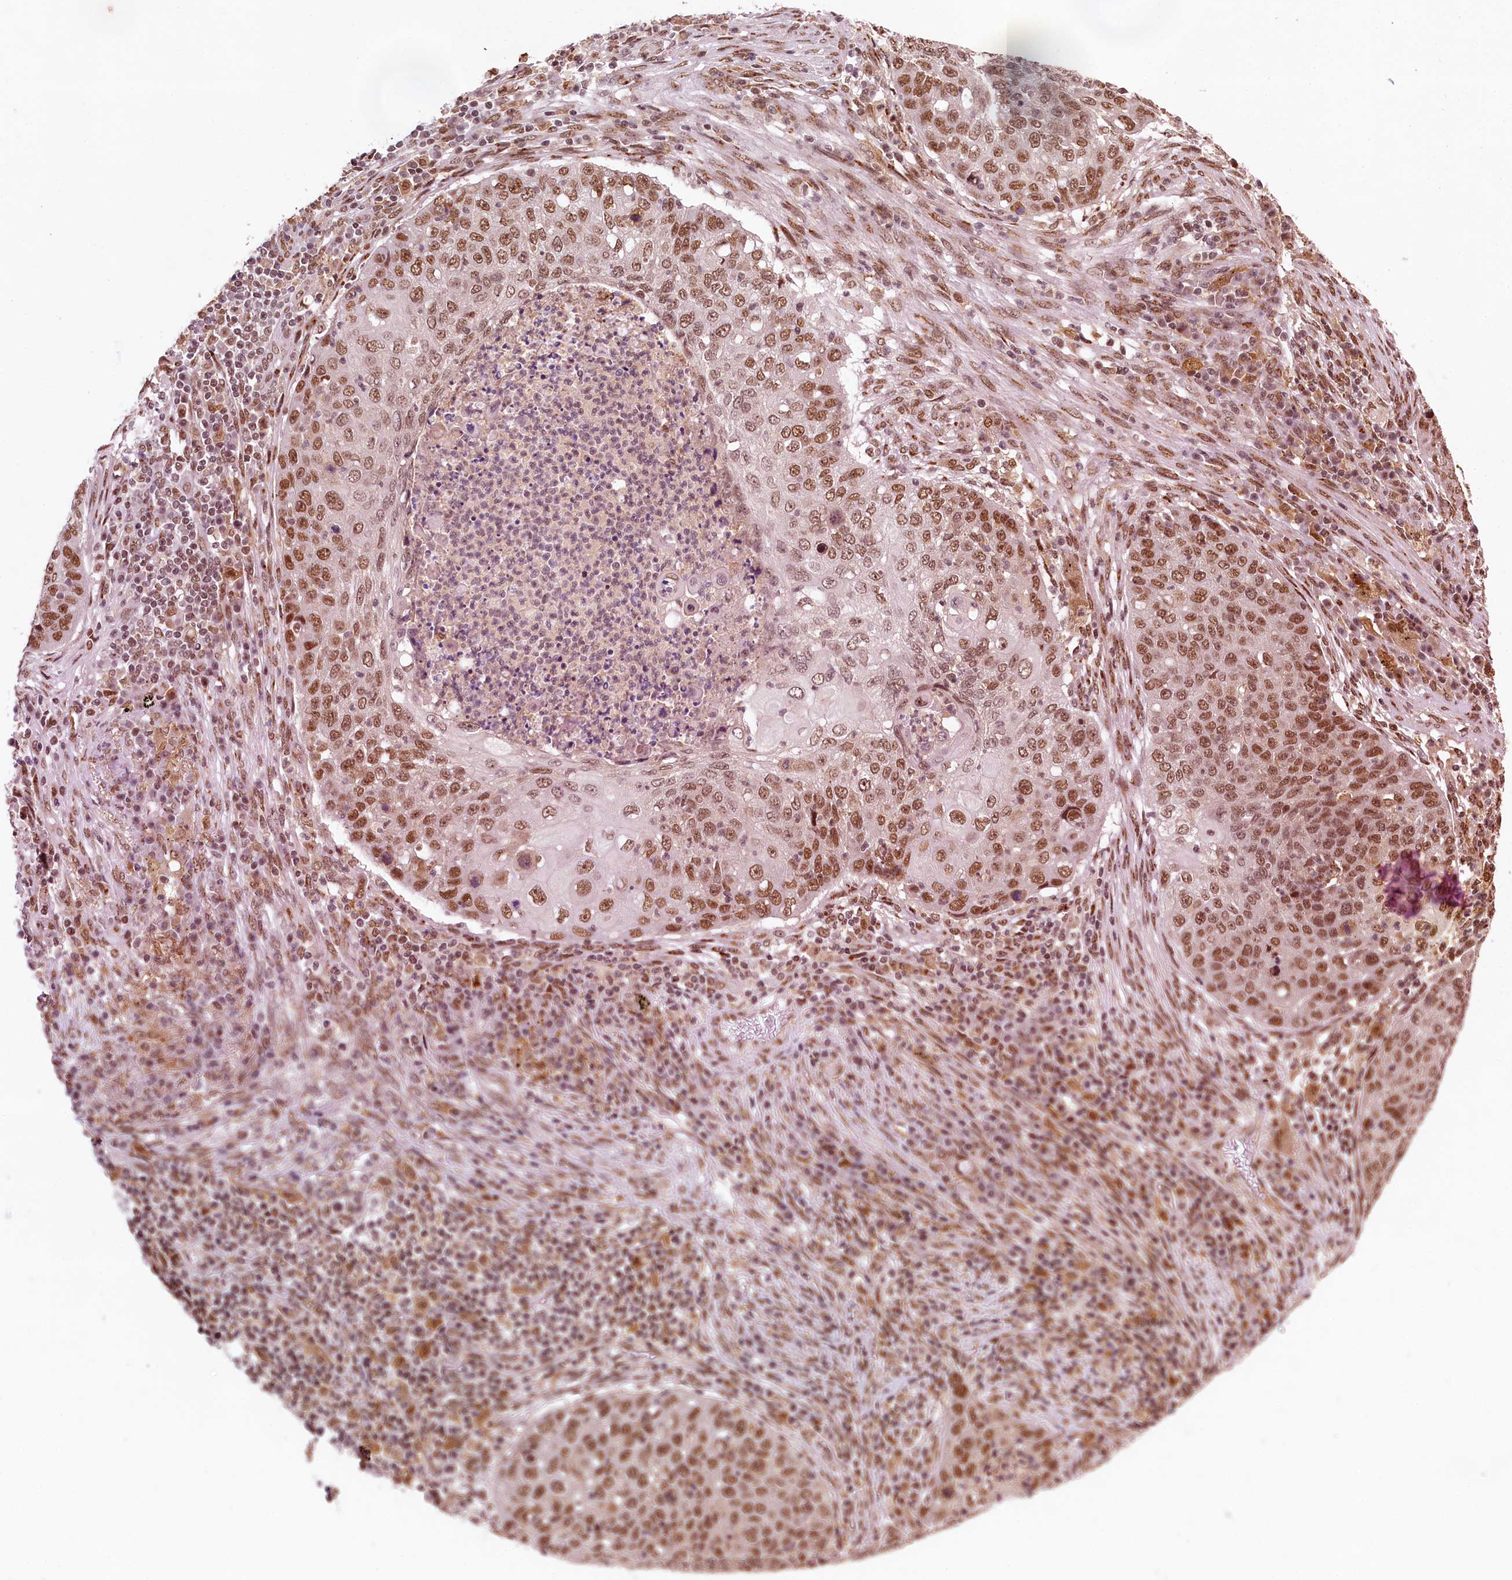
{"staining": {"intensity": "moderate", "quantity": ">75%", "location": "nuclear"}, "tissue": "lung cancer", "cell_type": "Tumor cells", "image_type": "cancer", "snomed": [{"axis": "morphology", "description": "Squamous cell carcinoma, NOS"}, {"axis": "topography", "description": "Lung"}], "caption": "Lung cancer (squamous cell carcinoma) stained with a brown dye demonstrates moderate nuclear positive staining in approximately >75% of tumor cells.", "gene": "PPHLN1", "patient": {"sex": "female", "age": 63}}